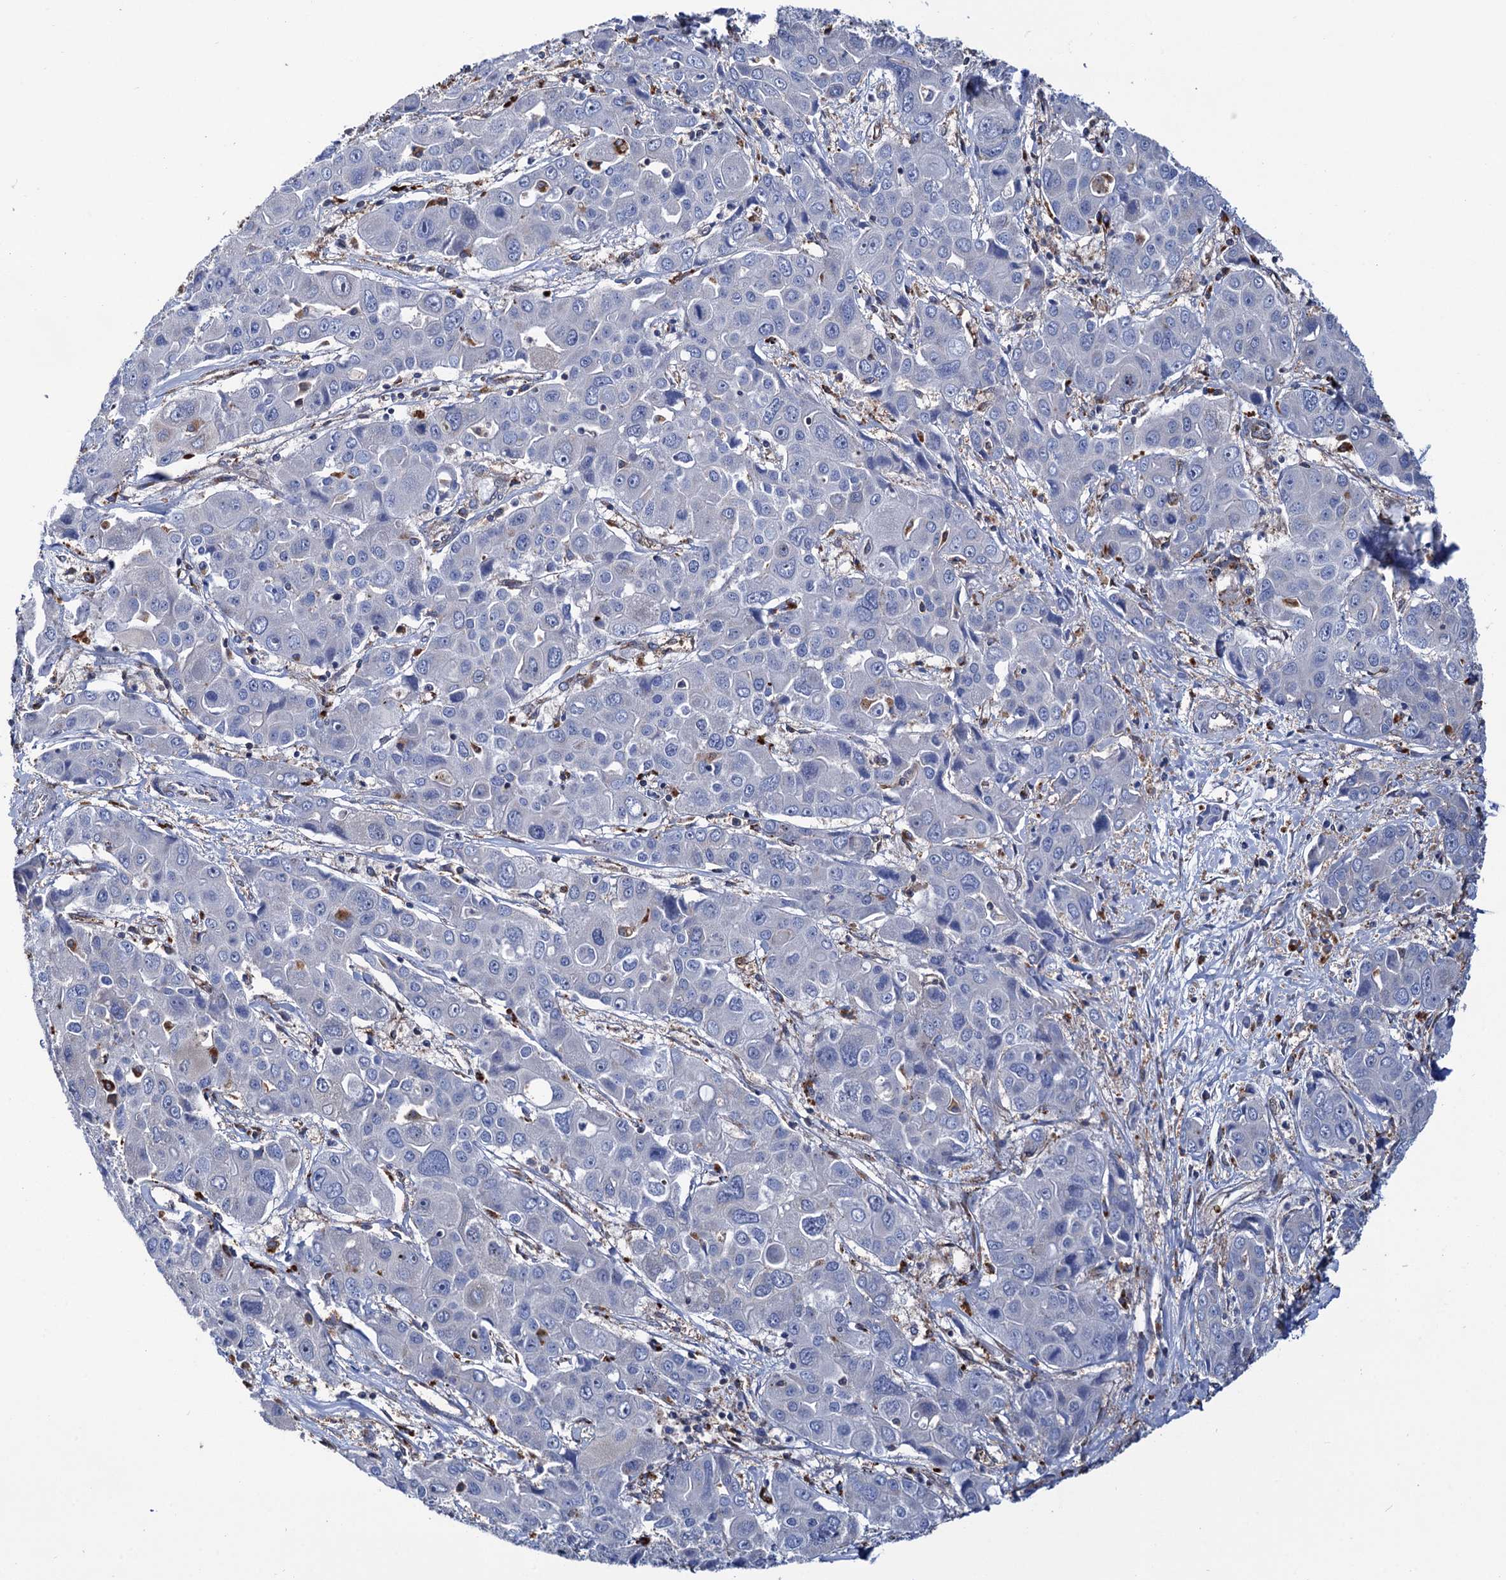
{"staining": {"intensity": "negative", "quantity": "none", "location": "none"}, "tissue": "liver cancer", "cell_type": "Tumor cells", "image_type": "cancer", "snomed": [{"axis": "morphology", "description": "Cholangiocarcinoma"}, {"axis": "topography", "description": "Liver"}], "caption": "The immunohistochemistry histopathology image has no significant expression in tumor cells of liver cancer (cholangiocarcinoma) tissue.", "gene": "SCPEP1", "patient": {"sex": "male", "age": 67}}